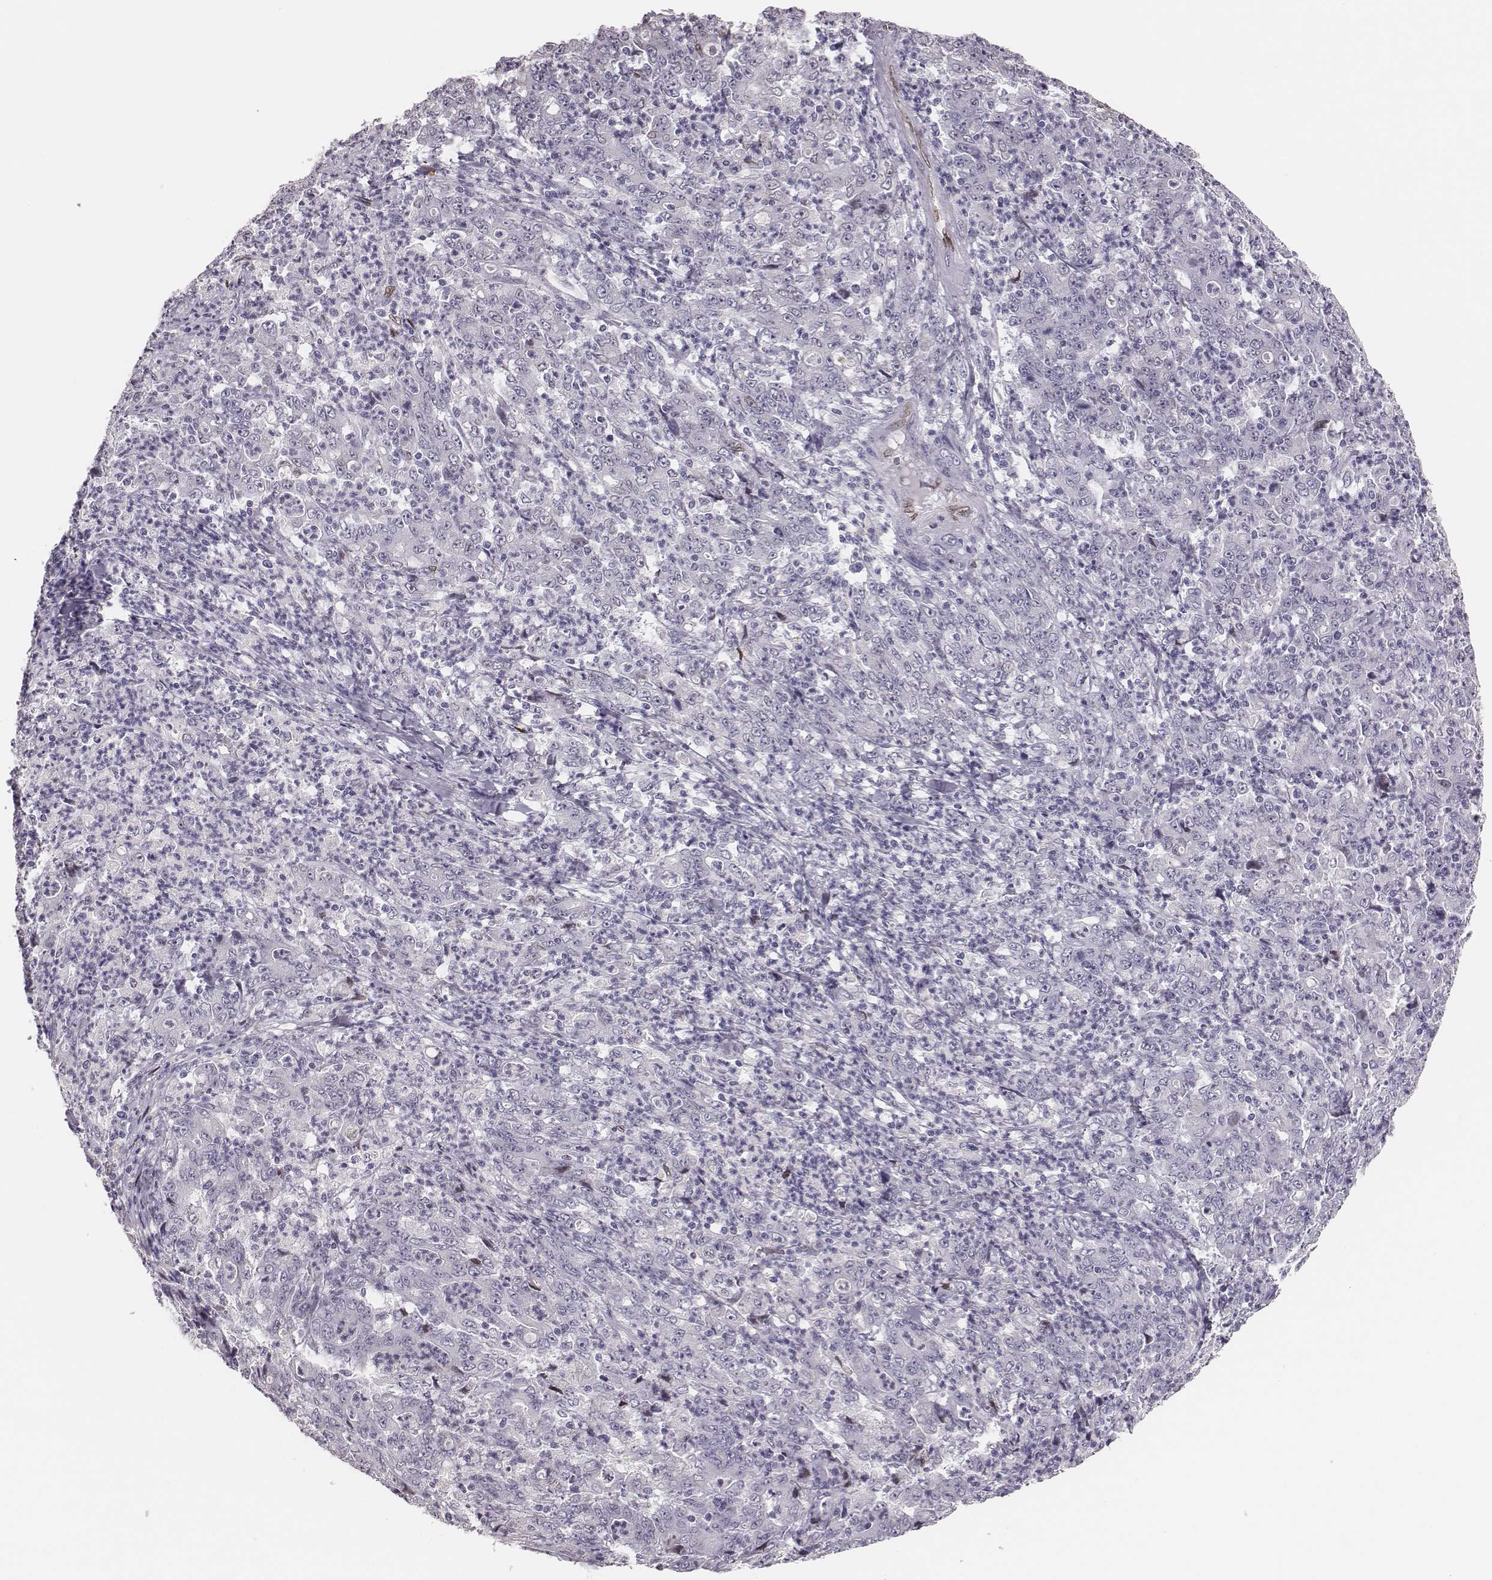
{"staining": {"intensity": "negative", "quantity": "none", "location": "none"}, "tissue": "stomach cancer", "cell_type": "Tumor cells", "image_type": "cancer", "snomed": [{"axis": "morphology", "description": "Adenocarcinoma, NOS"}, {"axis": "topography", "description": "Stomach, lower"}], "caption": "Adenocarcinoma (stomach) stained for a protein using immunohistochemistry (IHC) shows no positivity tumor cells.", "gene": "ADGRF4", "patient": {"sex": "female", "age": 71}}